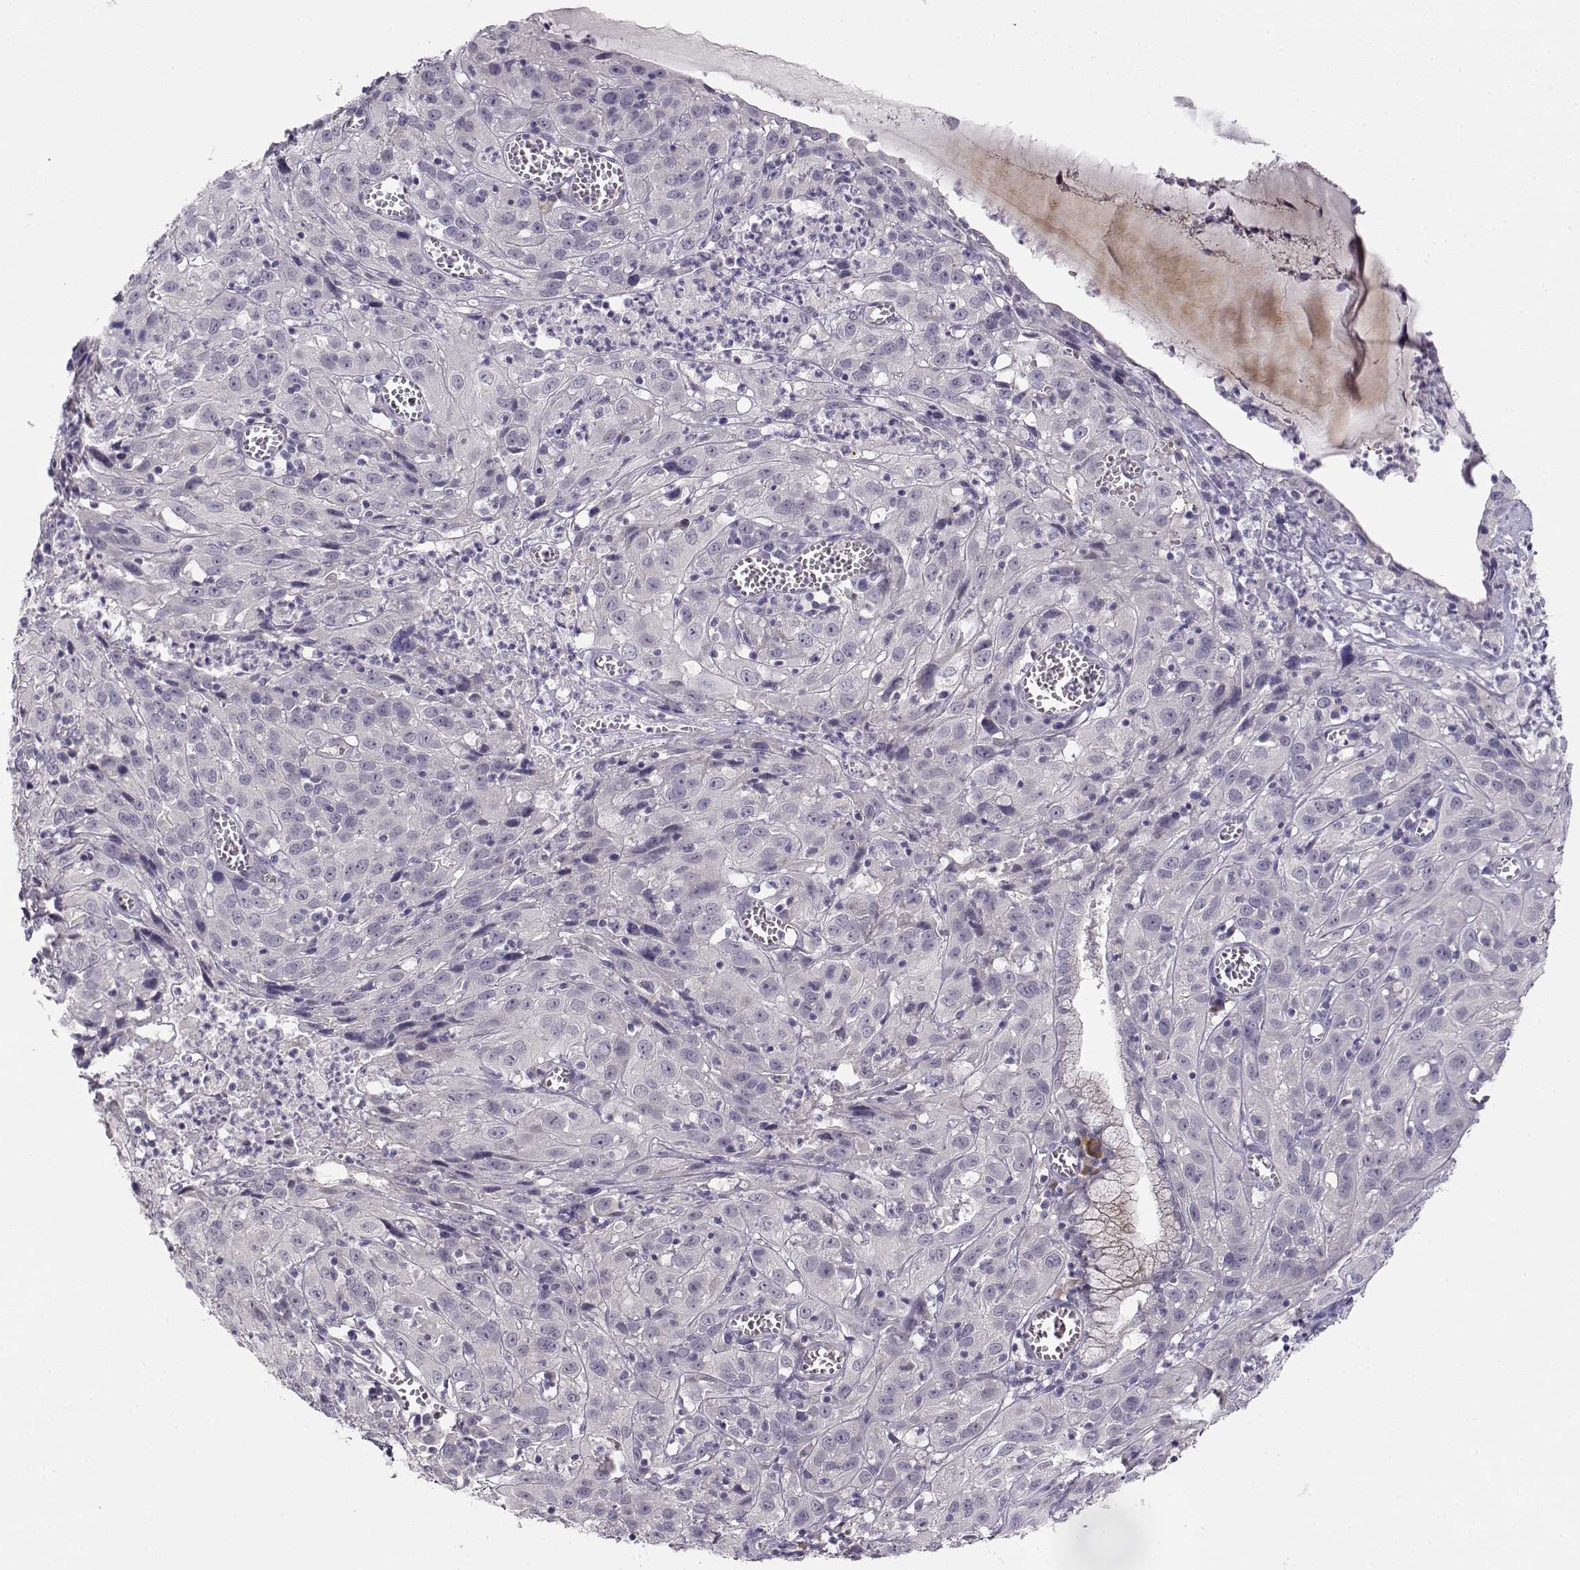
{"staining": {"intensity": "negative", "quantity": "none", "location": "none"}, "tissue": "cervical cancer", "cell_type": "Tumor cells", "image_type": "cancer", "snomed": [{"axis": "morphology", "description": "Squamous cell carcinoma, NOS"}, {"axis": "topography", "description": "Cervix"}], "caption": "Tumor cells show no significant positivity in squamous cell carcinoma (cervical).", "gene": "TTC26", "patient": {"sex": "female", "age": 32}}